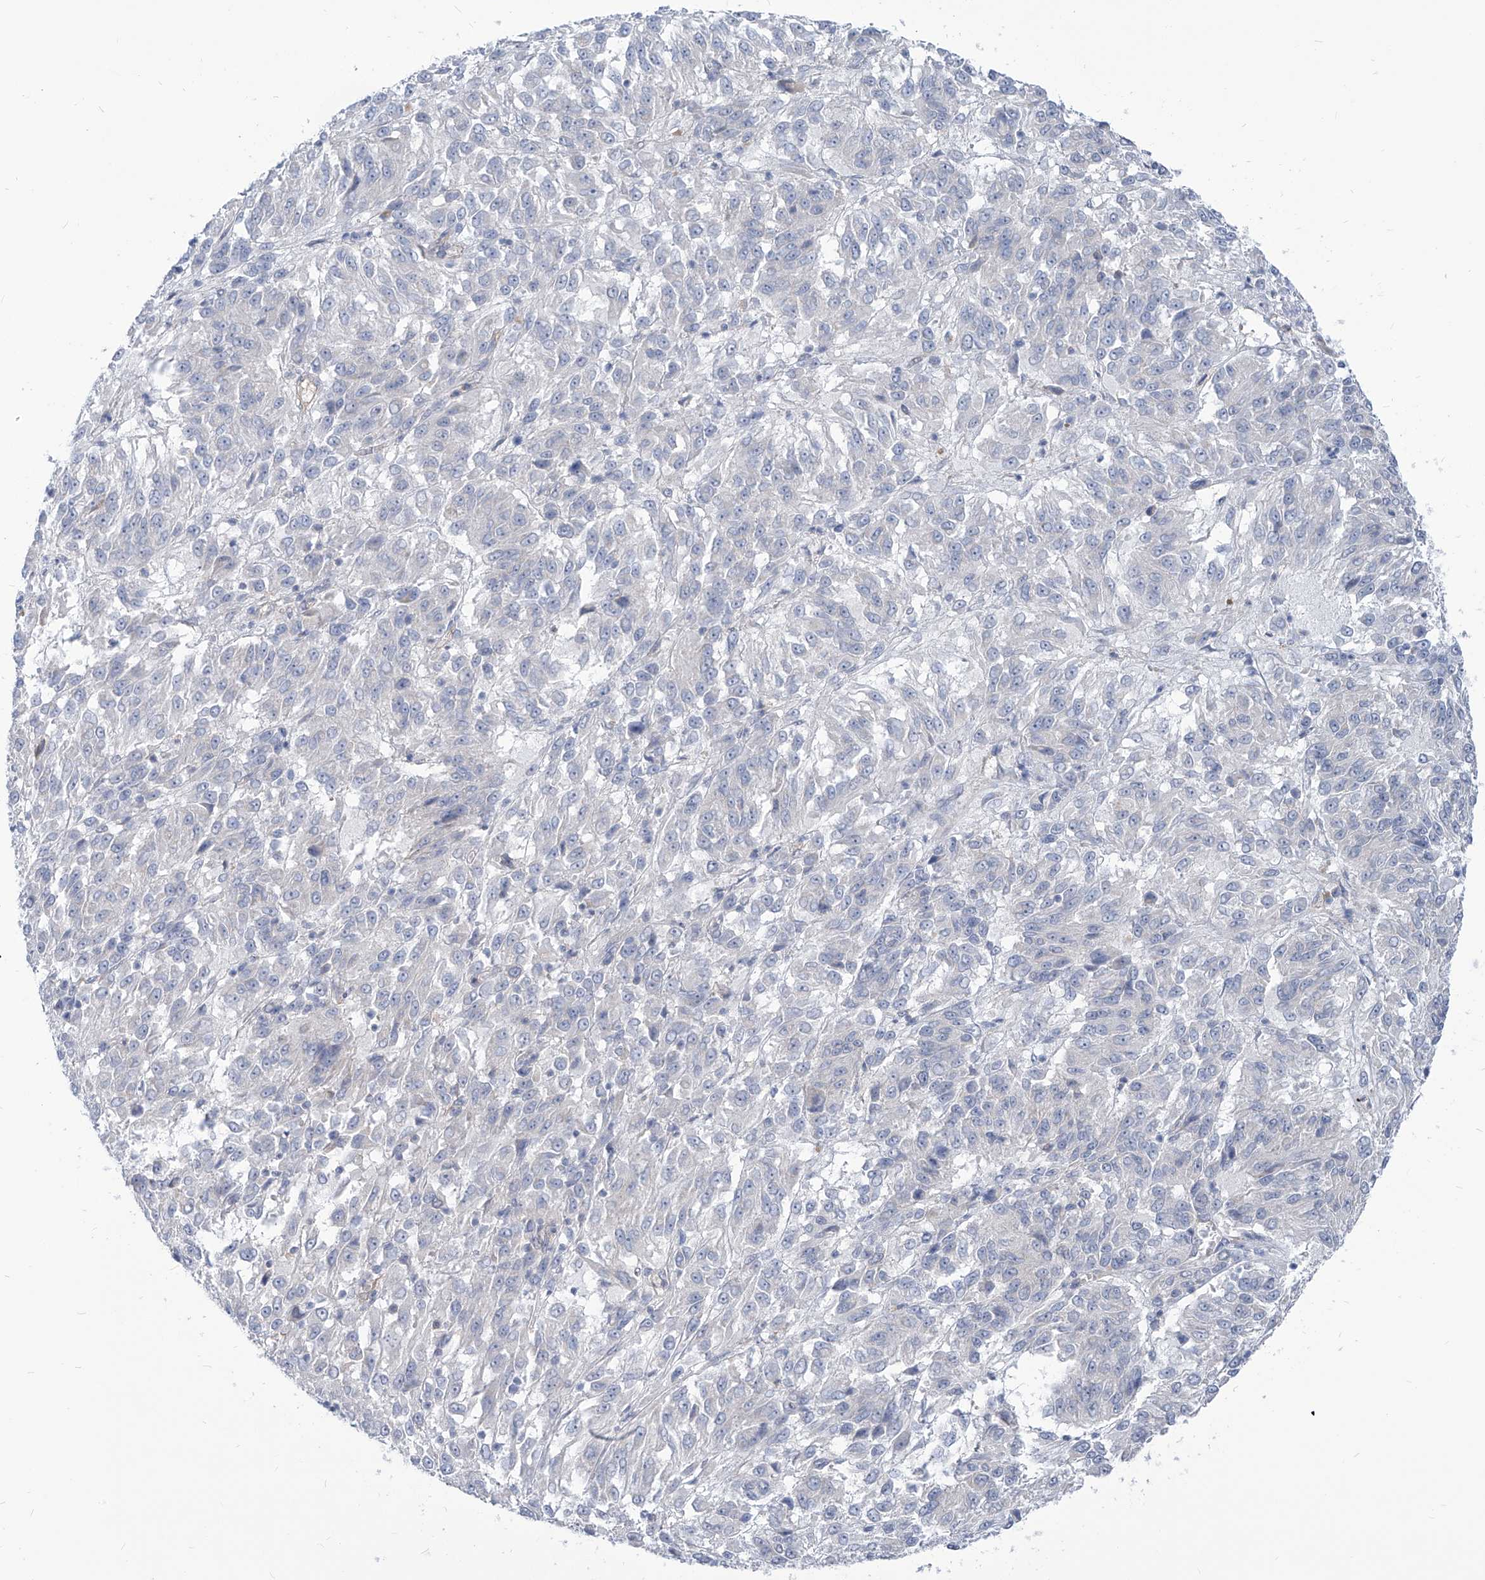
{"staining": {"intensity": "negative", "quantity": "none", "location": "none"}, "tissue": "melanoma", "cell_type": "Tumor cells", "image_type": "cancer", "snomed": [{"axis": "morphology", "description": "Malignant melanoma, Metastatic site"}, {"axis": "topography", "description": "Lung"}], "caption": "Tumor cells are negative for protein expression in human malignant melanoma (metastatic site).", "gene": "AKAP10", "patient": {"sex": "male", "age": 64}}